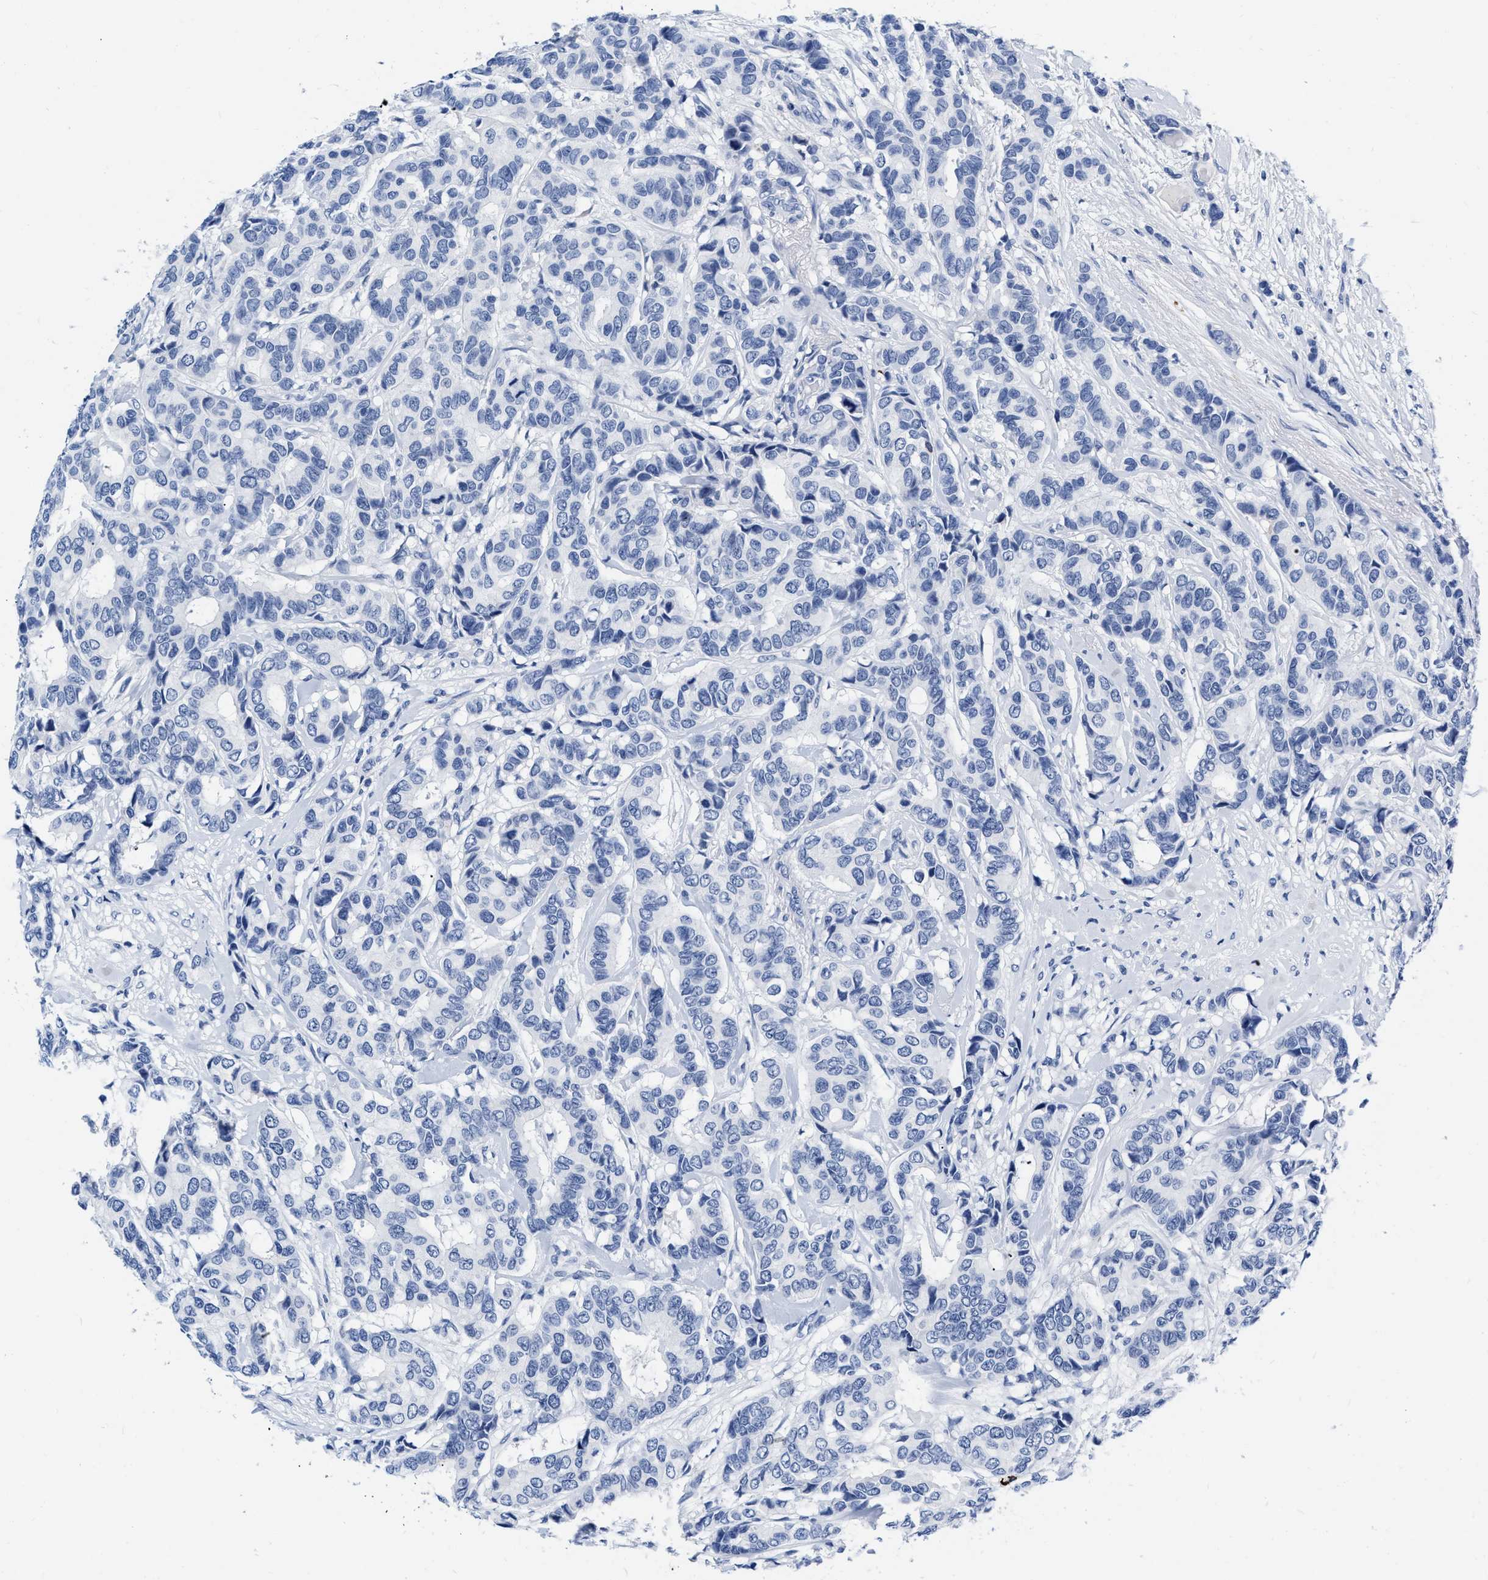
{"staining": {"intensity": "negative", "quantity": "none", "location": "none"}, "tissue": "breast cancer", "cell_type": "Tumor cells", "image_type": "cancer", "snomed": [{"axis": "morphology", "description": "Duct carcinoma"}, {"axis": "topography", "description": "Breast"}], "caption": "IHC of breast intraductal carcinoma demonstrates no positivity in tumor cells.", "gene": "CER1", "patient": {"sex": "female", "age": 87}}